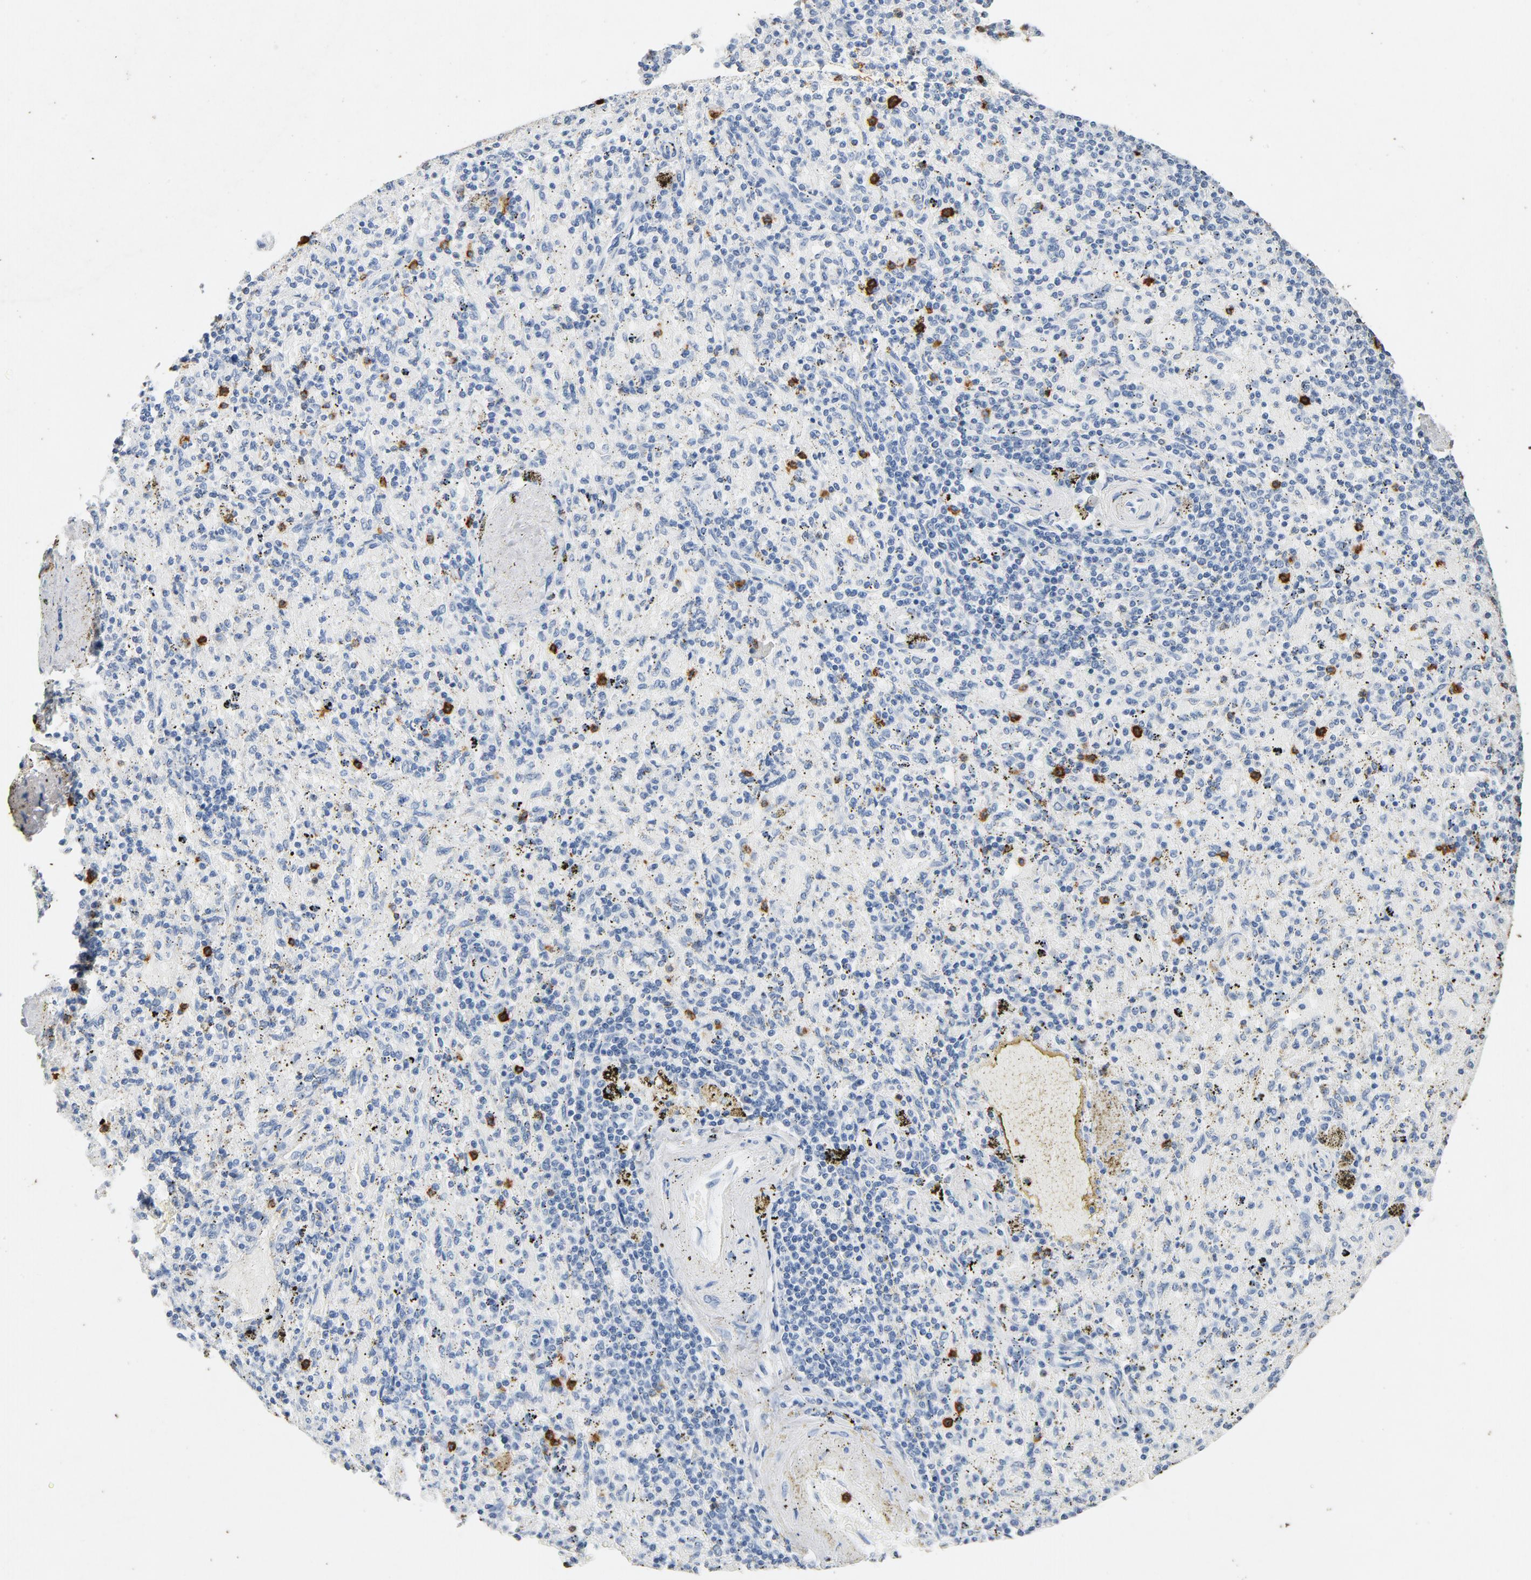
{"staining": {"intensity": "strong", "quantity": "<25%", "location": "cytoplasmic/membranous"}, "tissue": "spleen", "cell_type": "Cells in red pulp", "image_type": "normal", "snomed": [{"axis": "morphology", "description": "Normal tissue, NOS"}, {"axis": "topography", "description": "Spleen"}], "caption": "Immunohistochemical staining of benign spleen shows strong cytoplasmic/membranous protein expression in about <25% of cells in red pulp. (DAB = brown stain, brightfield microscopy at high magnification).", "gene": "PTPRB", "patient": {"sex": "female", "age": 43}}